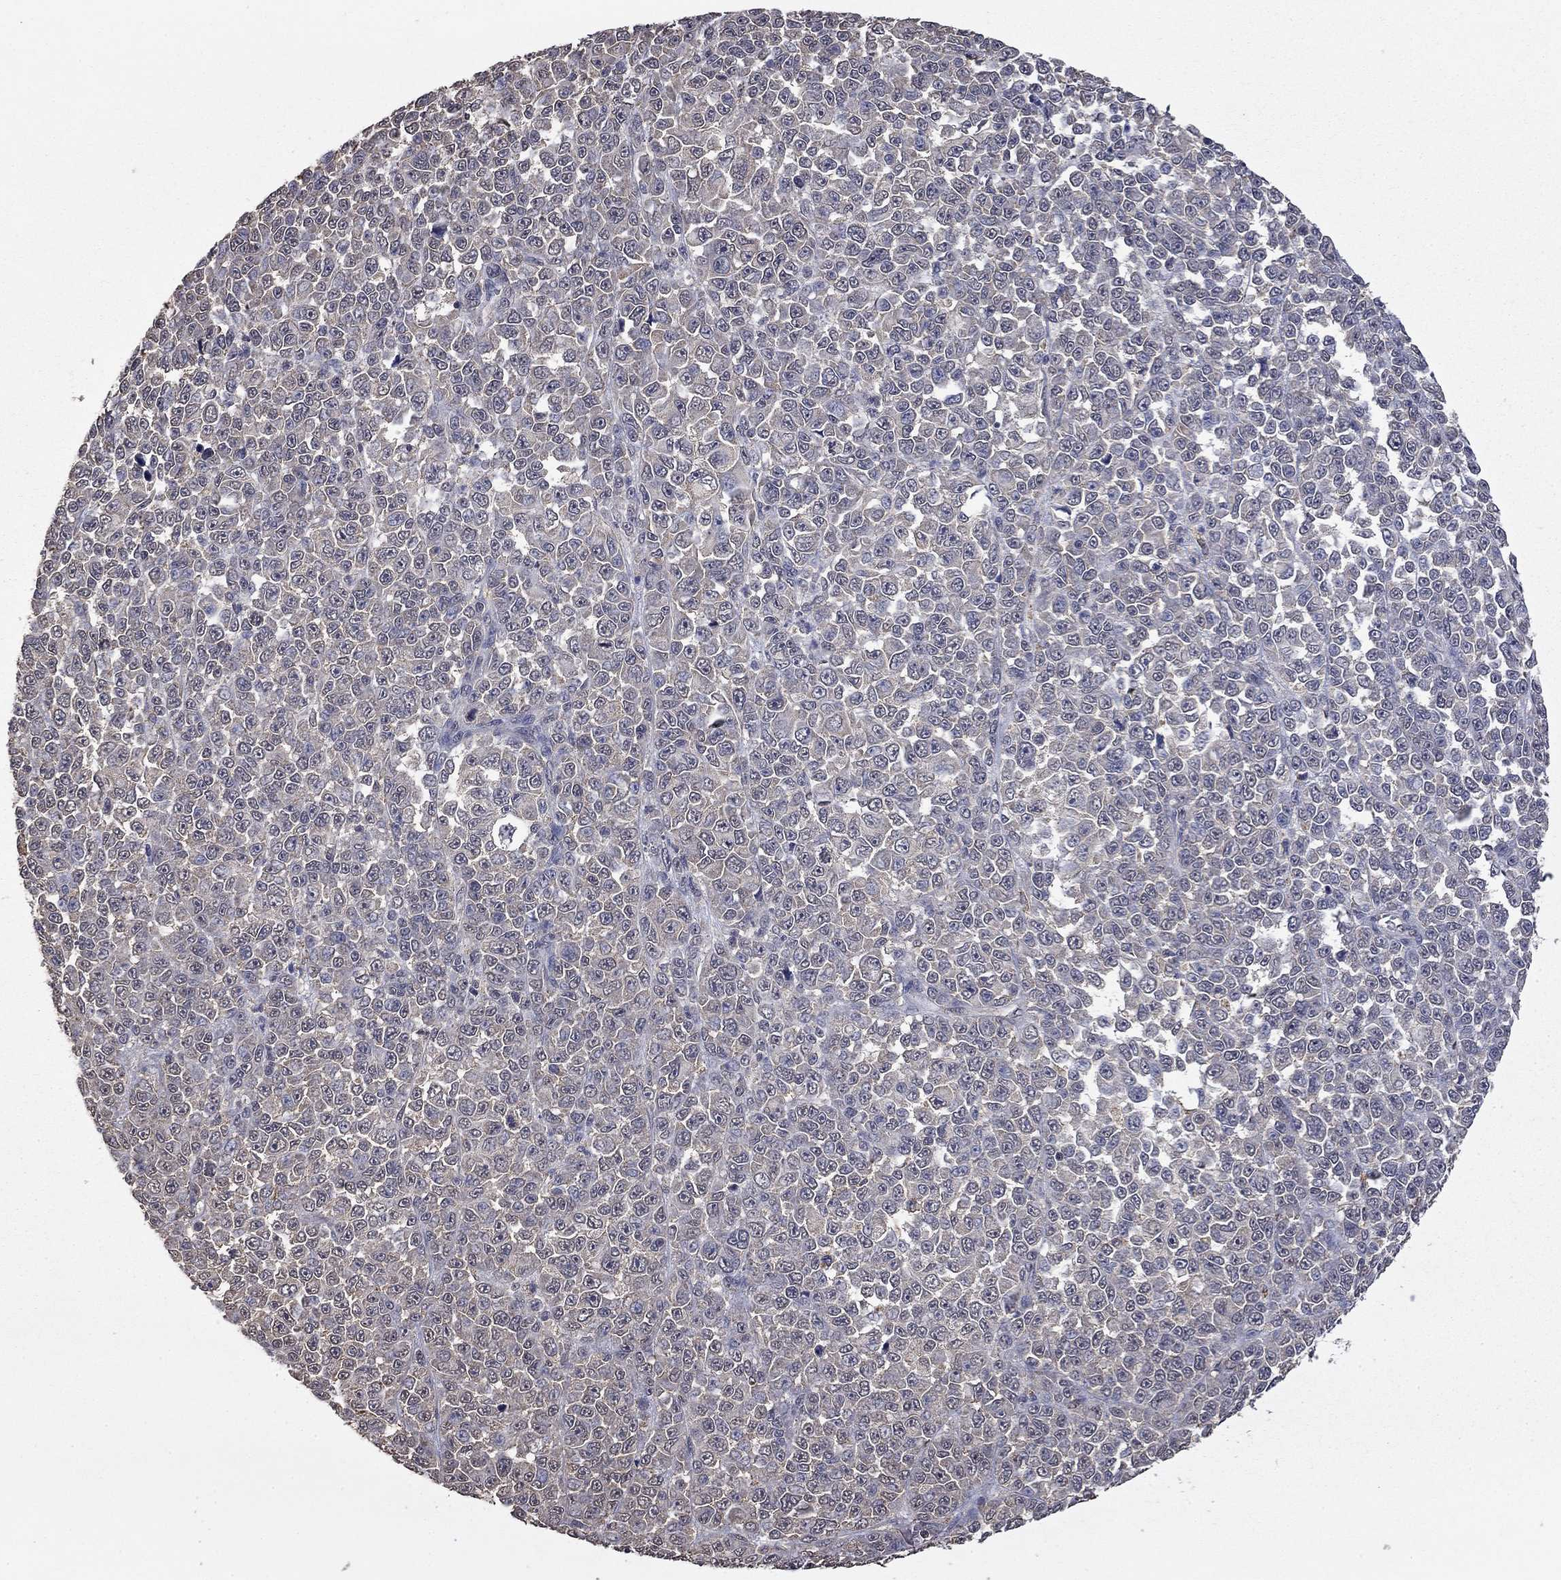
{"staining": {"intensity": "negative", "quantity": "none", "location": "none"}, "tissue": "melanoma", "cell_type": "Tumor cells", "image_type": "cancer", "snomed": [{"axis": "morphology", "description": "Malignant melanoma, NOS"}, {"axis": "topography", "description": "Skin"}], "caption": "Protein analysis of malignant melanoma displays no significant staining in tumor cells.", "gene": "MFAP3L", "patient": {"sex": "female", "age": 95}}